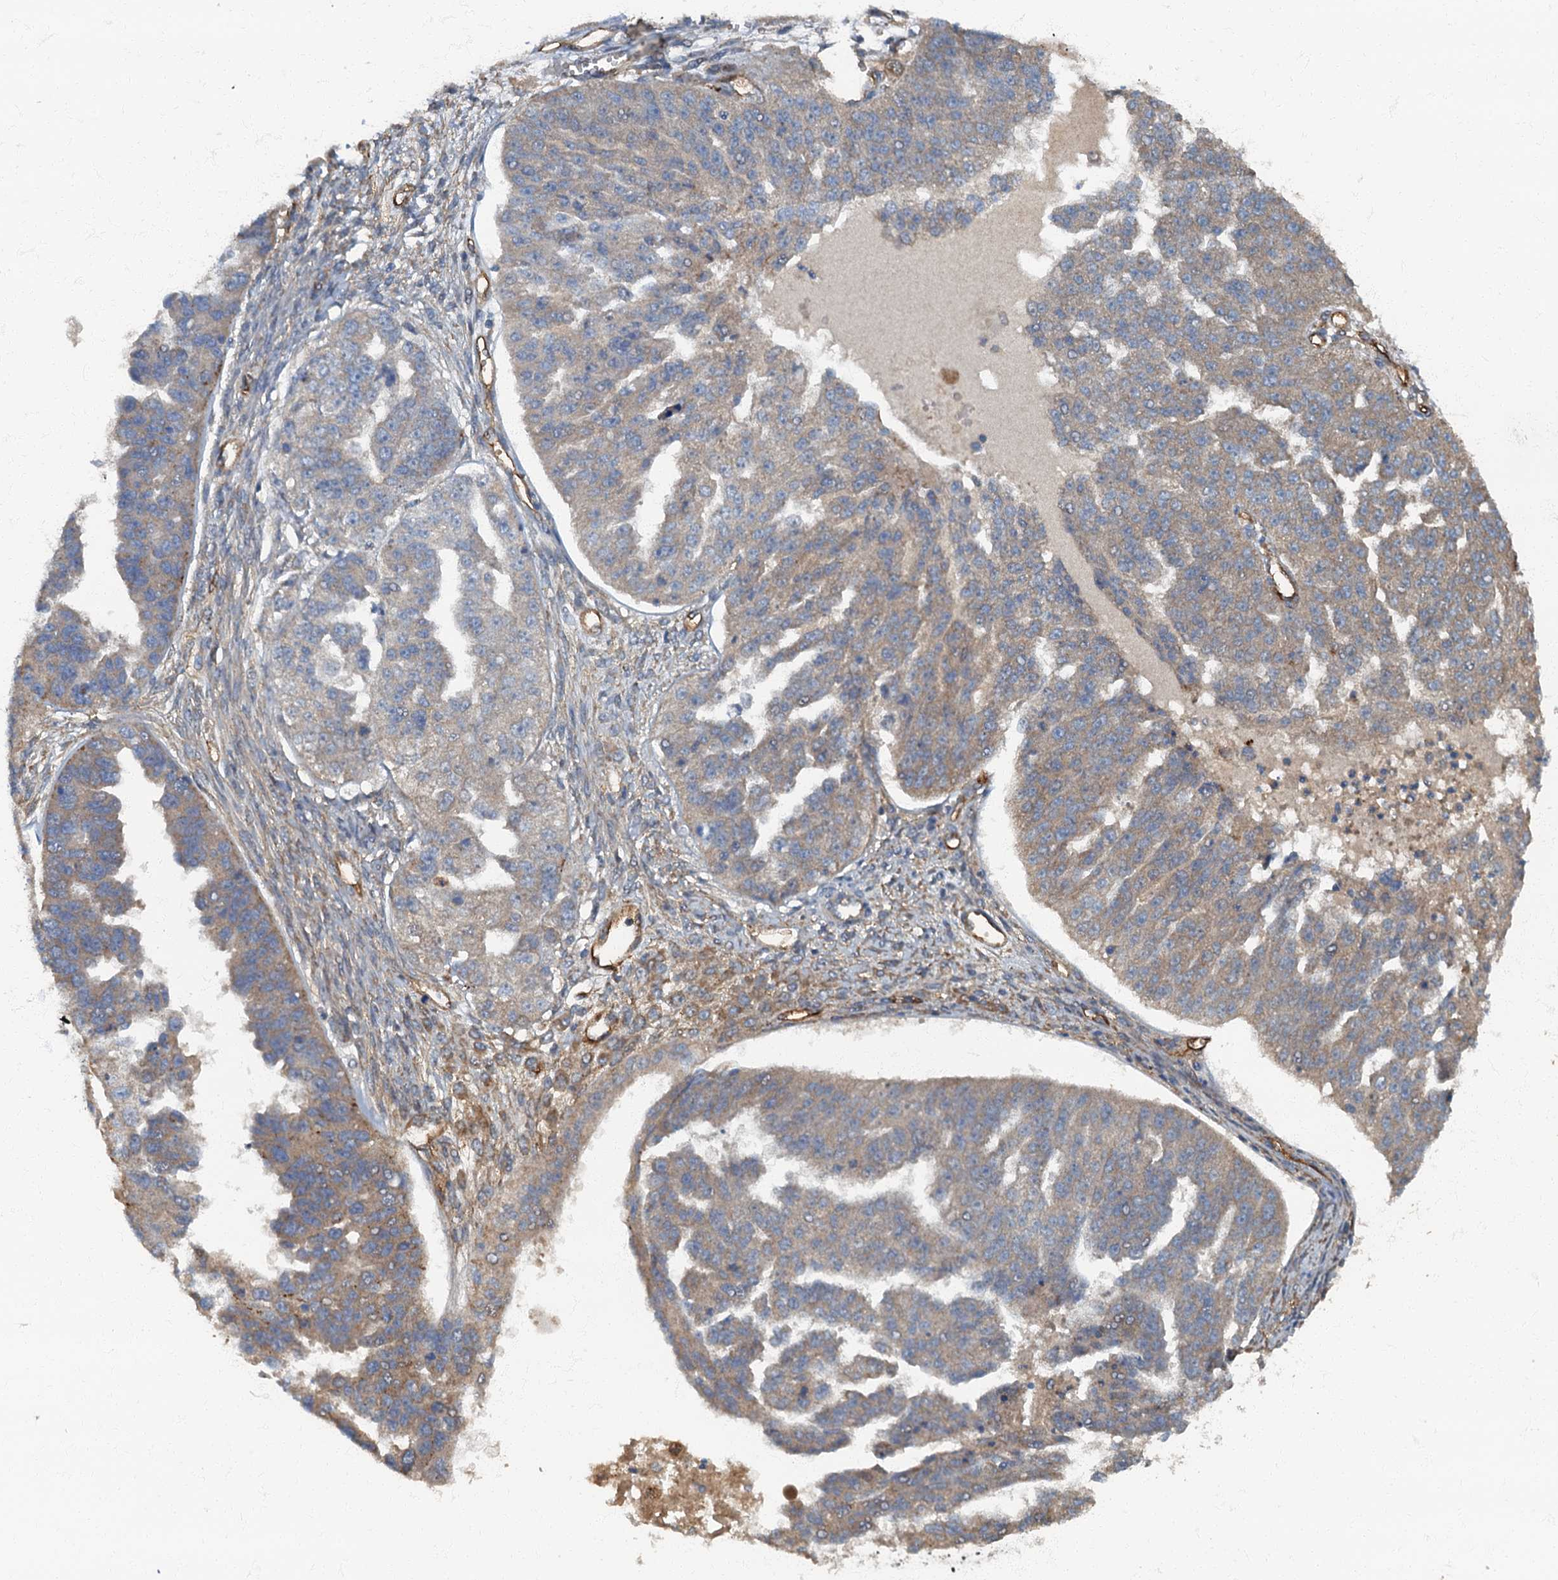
{"staining": {"intensity": "weak", "quantity": "25%-75%", "location": "cytoplasmic/membranous"}, "tissue": "ovarian cancer", "cell_type": "Tumor cells", "image_type": "cancer", "snomed": [{"axis": "morphology", "description": "Cystadenocarcinoma, serous, NOS"}, {"axis": "topography", "description": "Ovary"}], "caption": "Ovarian cancer (serous cystadenocarcinoma) stained with a brown dye shows weak cytoplasmic/membranous positive positivity in about 25%-75% of tumor cells.", "gene": "ARL11", "patient": {"sex": "female", "age": 58}}